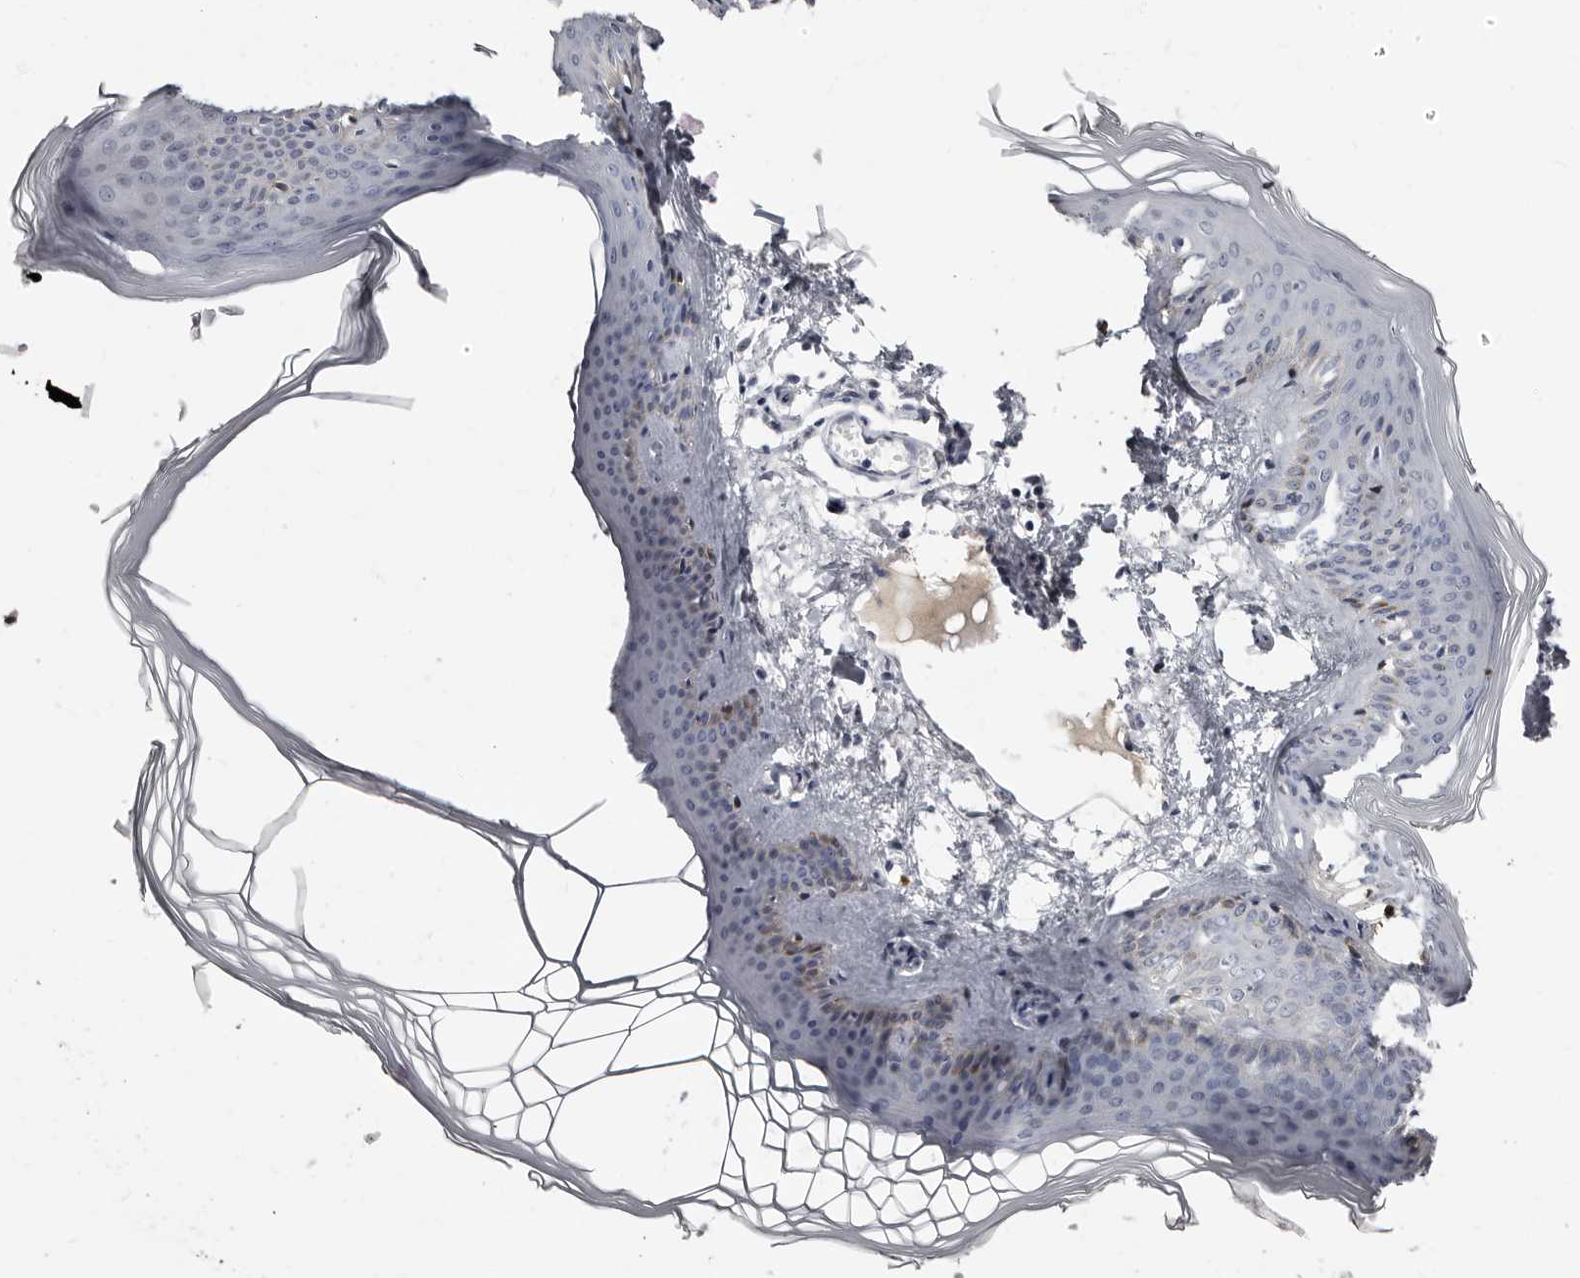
{"staining": {"intensity": "negative", "quantity": "none", "location": "none"}, "tissue": "skin", "cell_type": "Fibroblasts", "image_type": "normal", "snomed": [{"axis": "morphology", "description": "Normal tissue, NOS"}, {"axis": "topography", "description": "Skin"}], "caption": "Immunohistochemistry (IHC) photomicrograph of unremarkable skin: human skin stained with DAB (3,3'-diaminobenzidine) exhibits no significant protein positivity in fibroblasts.", "gene": "TBC1D22B", "patient": {"sex": "female", "age": 27}}